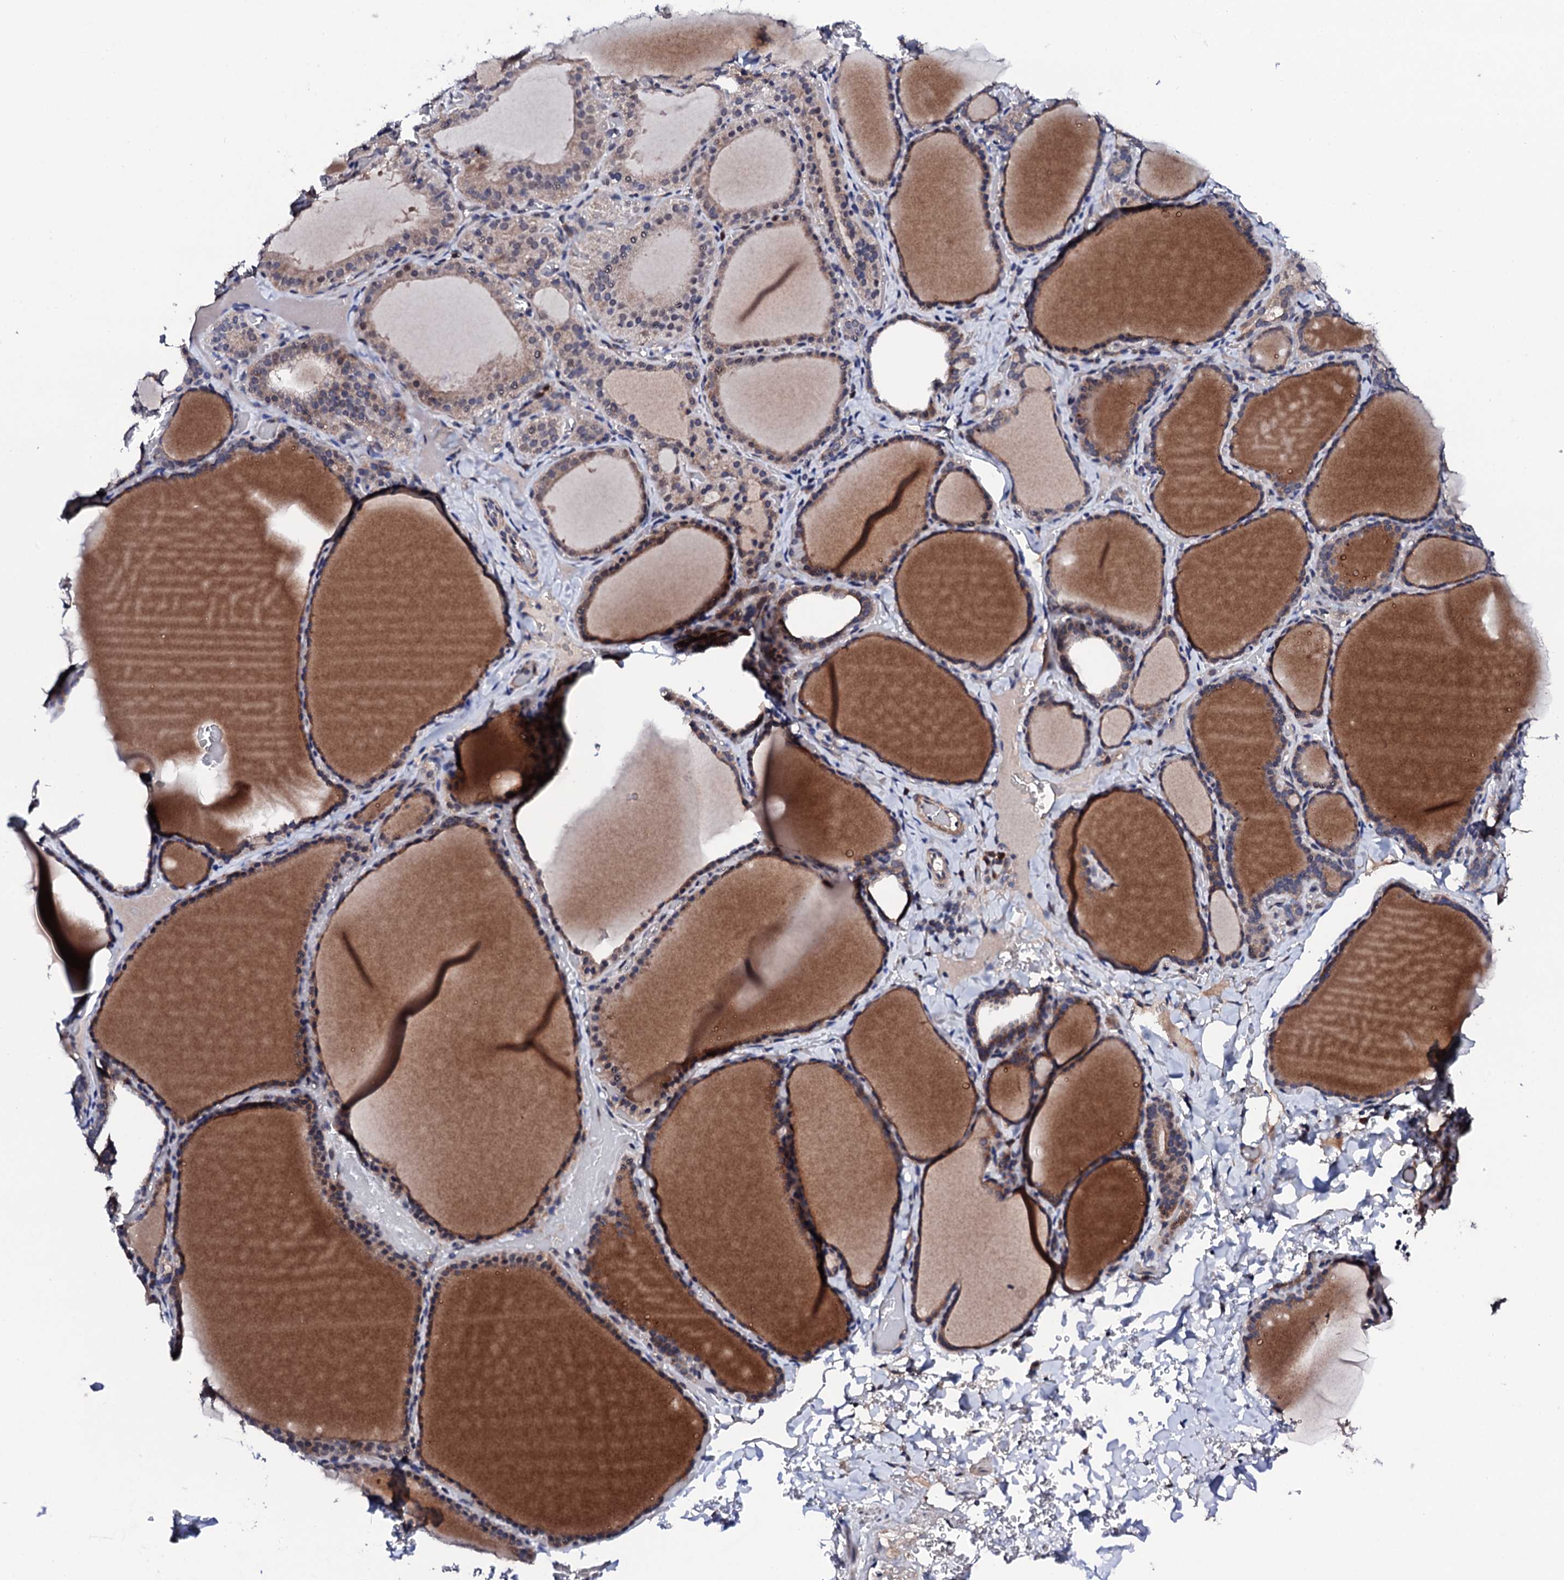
{"staining": {"intensity": "weak", "quantity": "25%-75%", "location": "cytoplasmic/membranous"}, "tissue": "thyroid gland", "cell_type": "Glandular cells", "image_type": "normal", "snomed": [{"axis": "morphology", "description": "Normal tissue, NOS"}, {"axis": "topography", "description": "Thyroid gland"}], "caption": "DAB (3,3'-diaminobenzidine) immunohistochemical staining of unremarkable thyroid gland demonstrates weak cytoplasmic/membranous protein staining in about 25%-75% of glandular cells.", "gene": "IP6K1", "patient": {"sex": "female", "age": 39}}